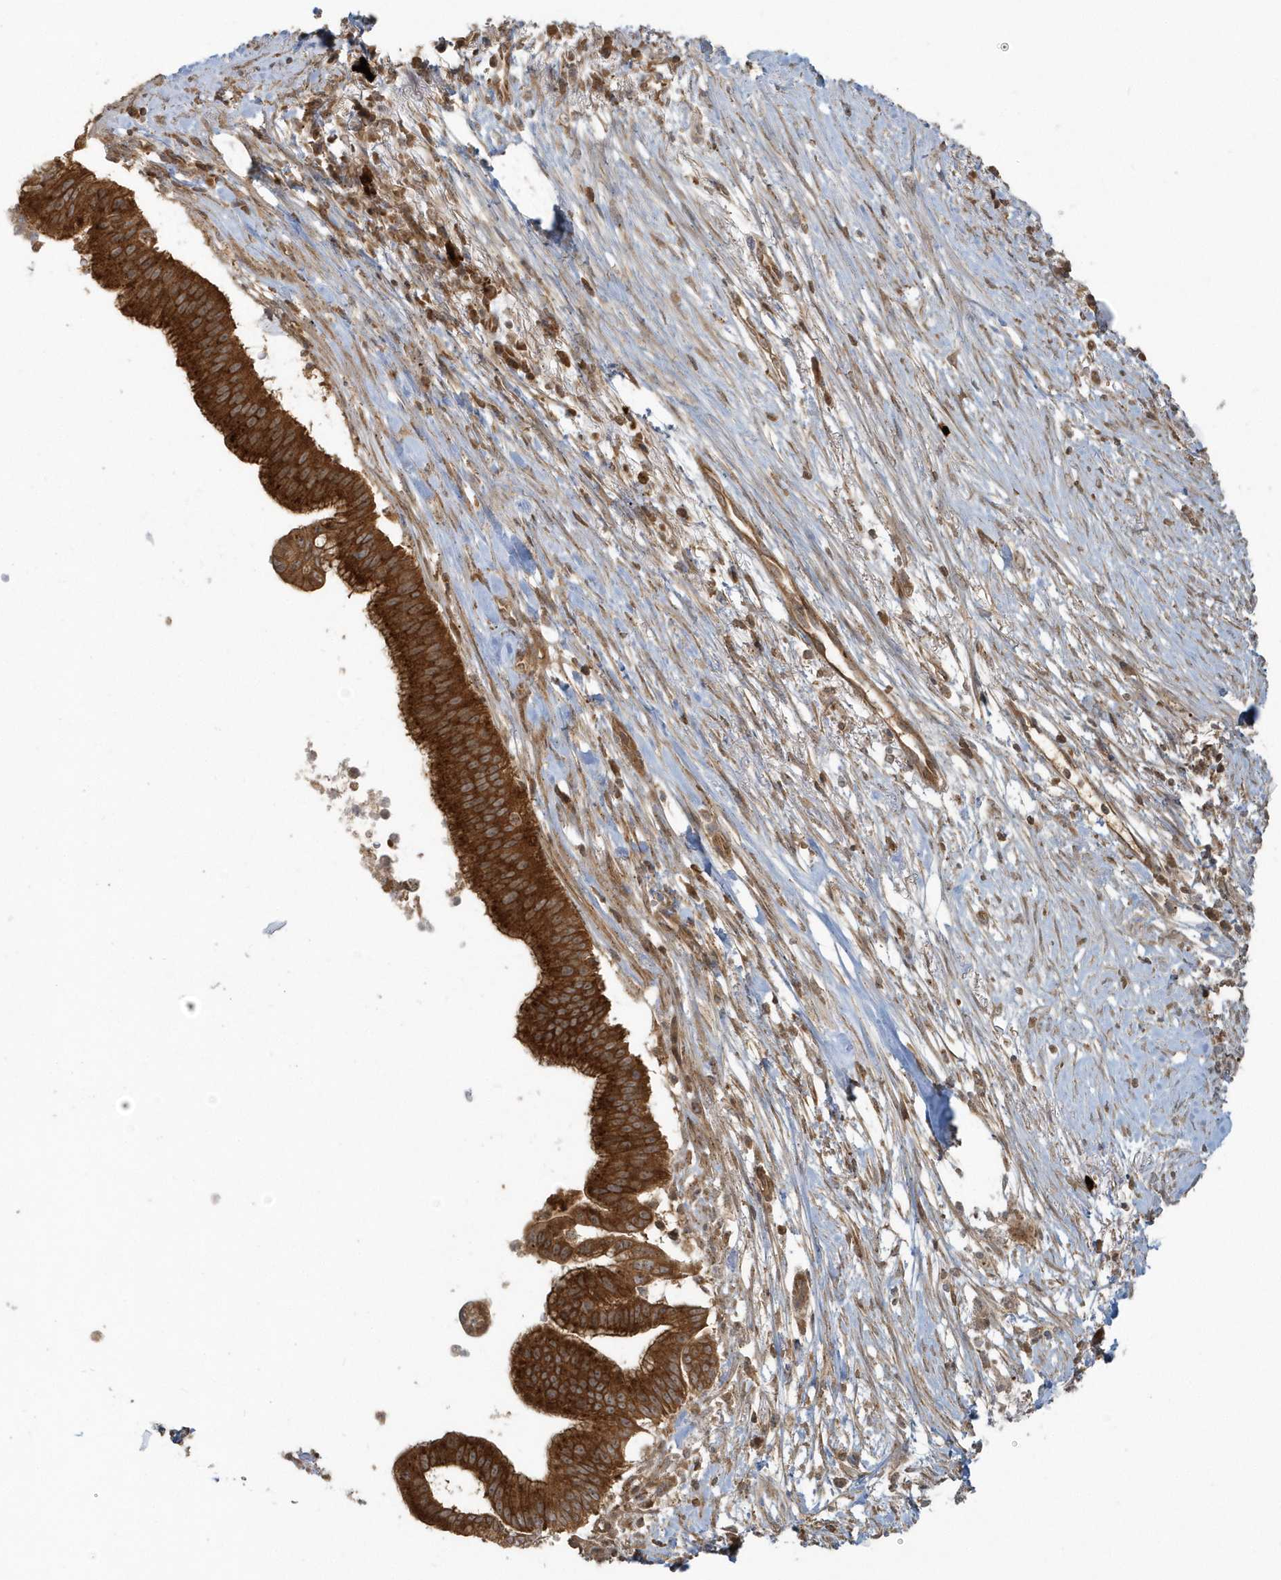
{"staining": {"intensity": "strong", "quantity": ">75%", "location": "cytoplasmic/membranous"}, "tissue": "pancreatic cancer", "cell_type": "Tumor cells", "image_type": "cancer", "snomed": [{"axis": "morphology", "description": "Adenocarcinoma, NOS"}, {"axis": "topography", "description": "Pancreas"}], "caption": "This is an image of immunohistochemistry staining of pancreatic cancer (adenocarcinoma), which shows strong expression in the cytoplasmic/membranous of tumor cells.", "gene": "STIM2", "patient": {"sex": "male", "age": 68}}